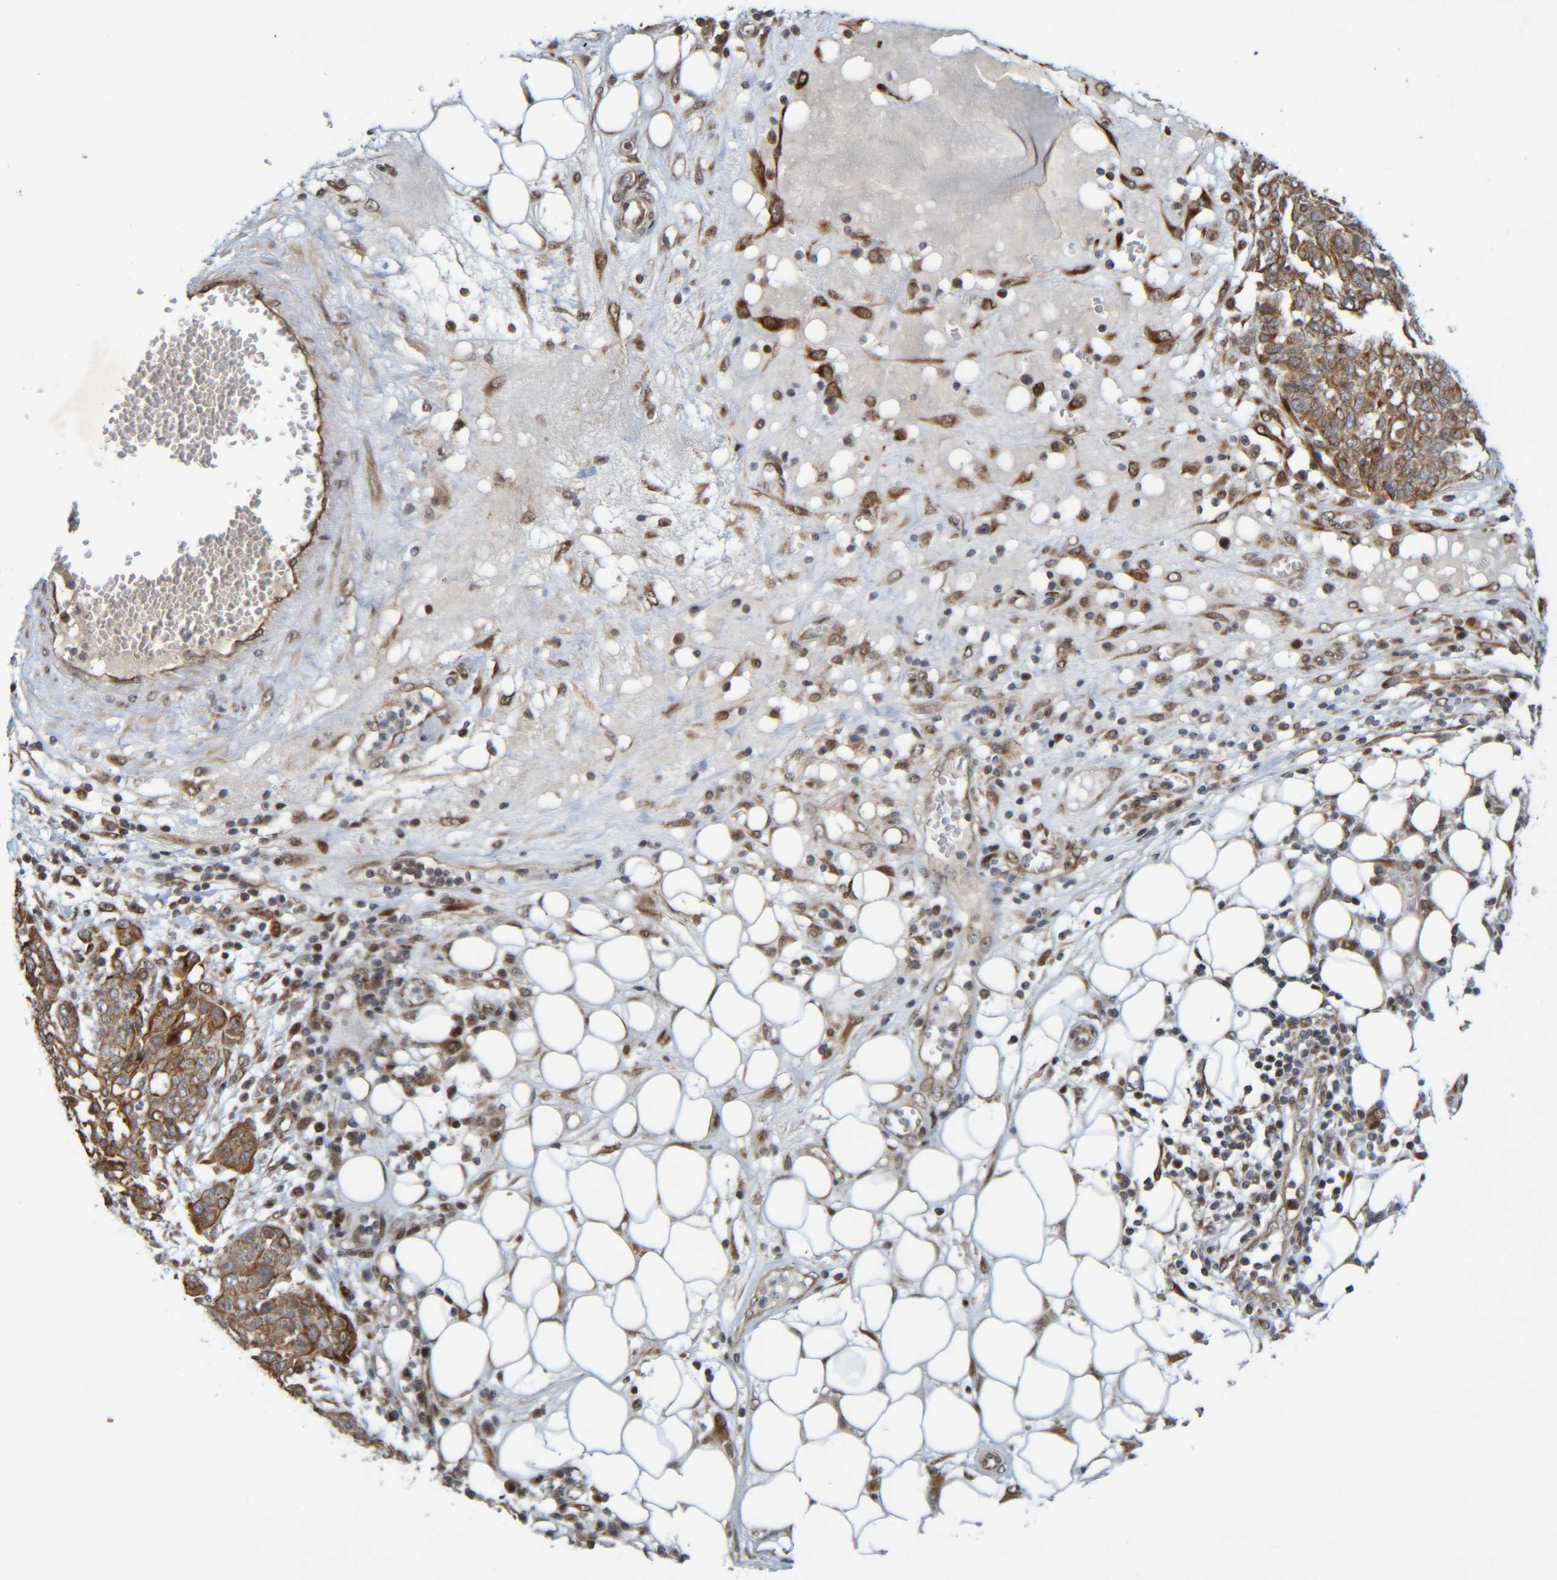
{"staining": {"intensity": "moderate", "quantity": ">75%", "location": "cytoplasmic/membranous"}, "tissue": "ovarian cancer", "cell_type": "Tumor cells", "image_type": "cancer", "snomed": [{"axis": "morphology", "description": "Cystadenocarcinoma, serous, NOS"}, {"axis": "topography", "description": "Soft tissue"}, {"axis": "topography", "description": "Ovary"}], "caption": "This is an image of IHC staining of ovarian cancer (serous cystadenocarcinoma), which shows moderate expression in the cytoplasmic/membranous of tumor cells.", "gene": "CCDC57", "patient": {"sex": "female", "age": 57}}